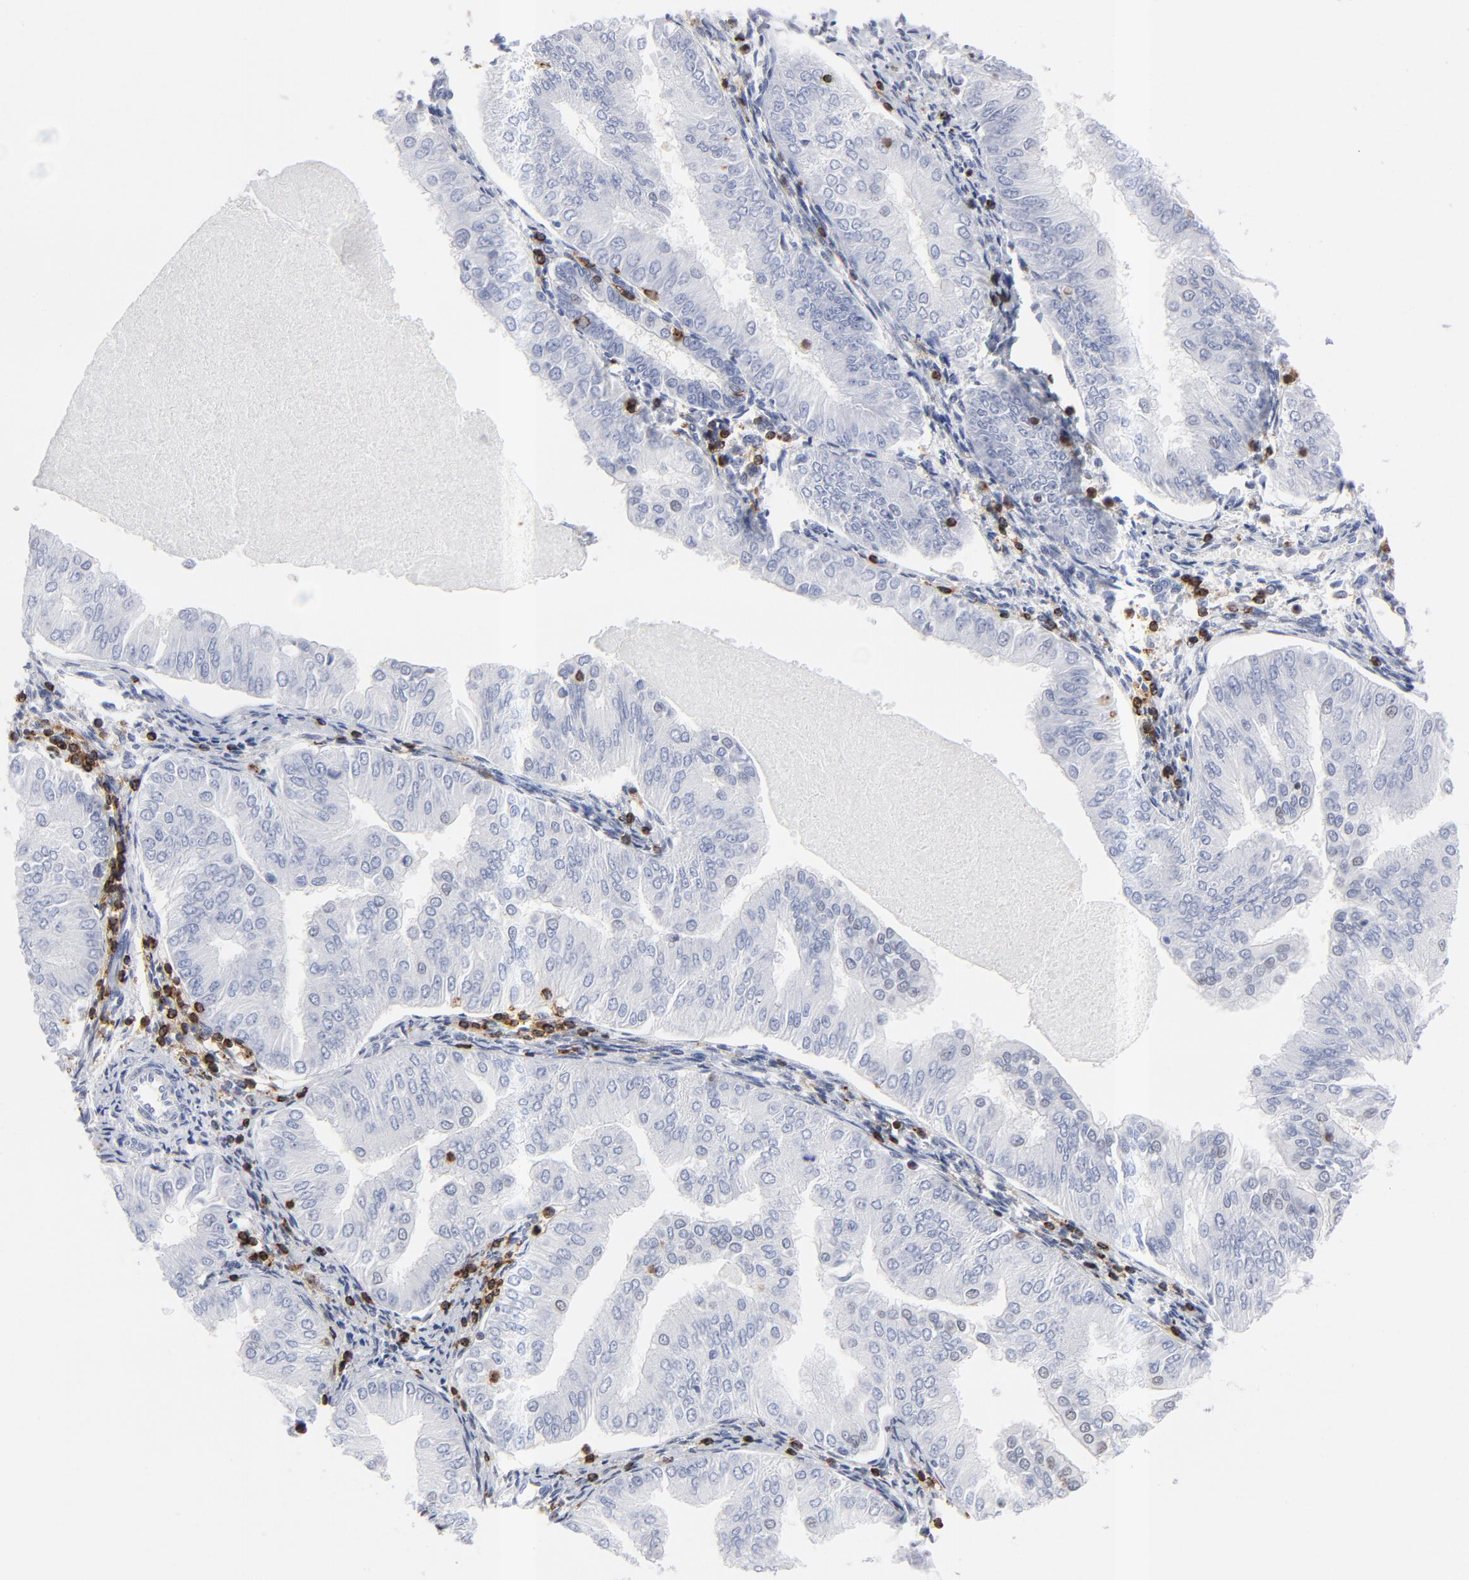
{"staining": {"intensity": "negative", "quantity": "none", "location": "none"}, "tissue": "endometrial cancer", "cell_type": "Tumor cells", "image_type": "cancer", "snomed": [{"axis": "morphology", "description": "Adenocarcinoma, NOS"}, {"axis": "topography", "description": "Endometrium"}], "caption": "Adenocarcinoma (endometrial) stained for a protein using immunohistochemistry displays no positivity tumor cells.", "gene": "CD2", "patient": {"sex": "female", "age": 53}}